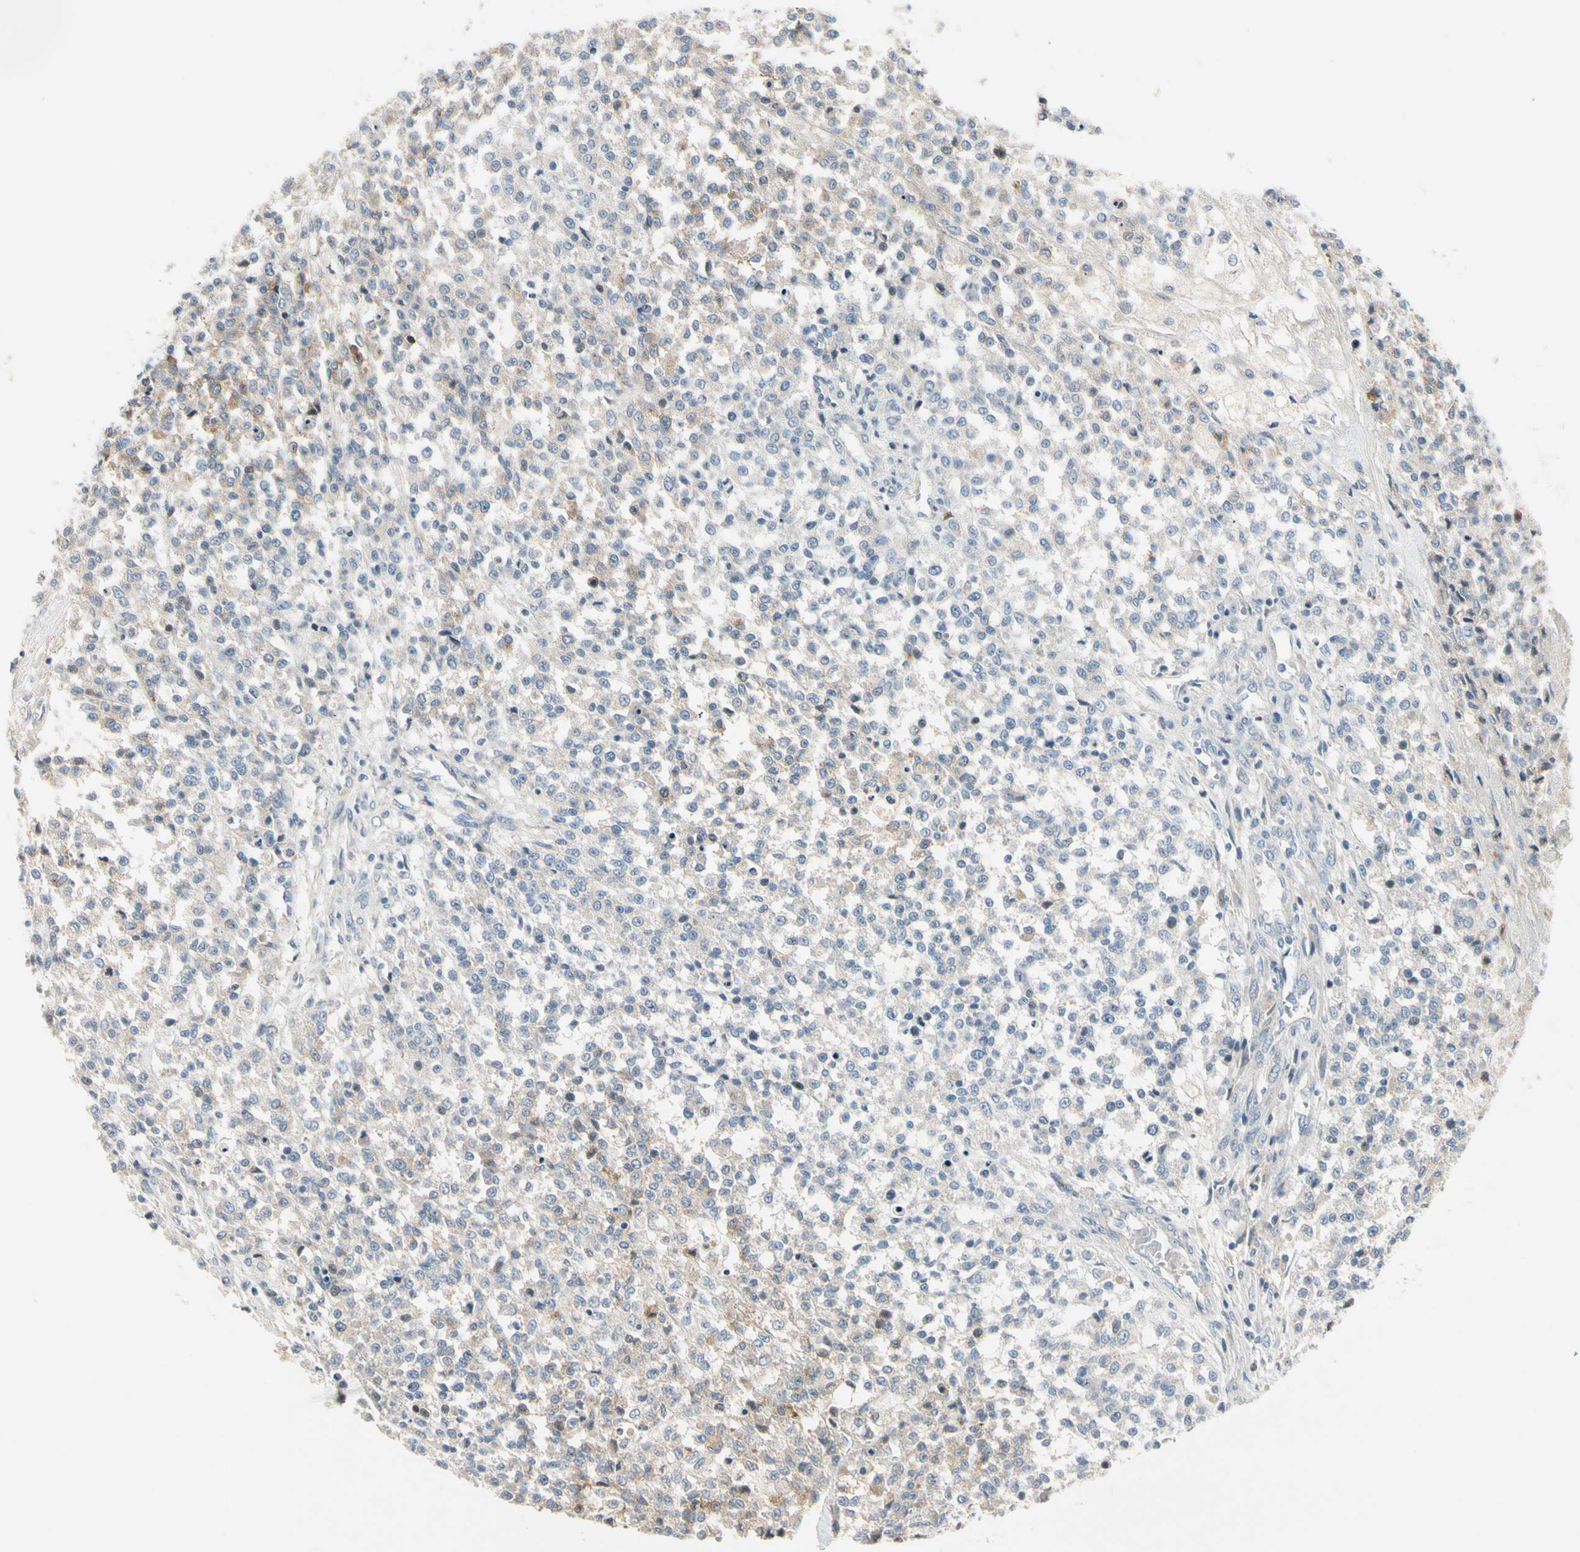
{"staining": {"intensity": "weak", "quantity": "25%-75%", "location": "cytoplasmic/membranous"}, "tissue": "testis cancer", "cell_type": "Tumor cells", "image_type": "cancer", "snomed": [{"axis": "morphology", "description": "Seminoma, NOS"}, {"axis": "topography", "description": "Testis"}], "caption": "A low amount of weak cytoplasmic/membranous positivity is identified in approximately 25%-75% of tumor cells in seminoma (testis) tissue.", "gene": "ICAM5", "patient": {"sex": "male", "age": 59}}